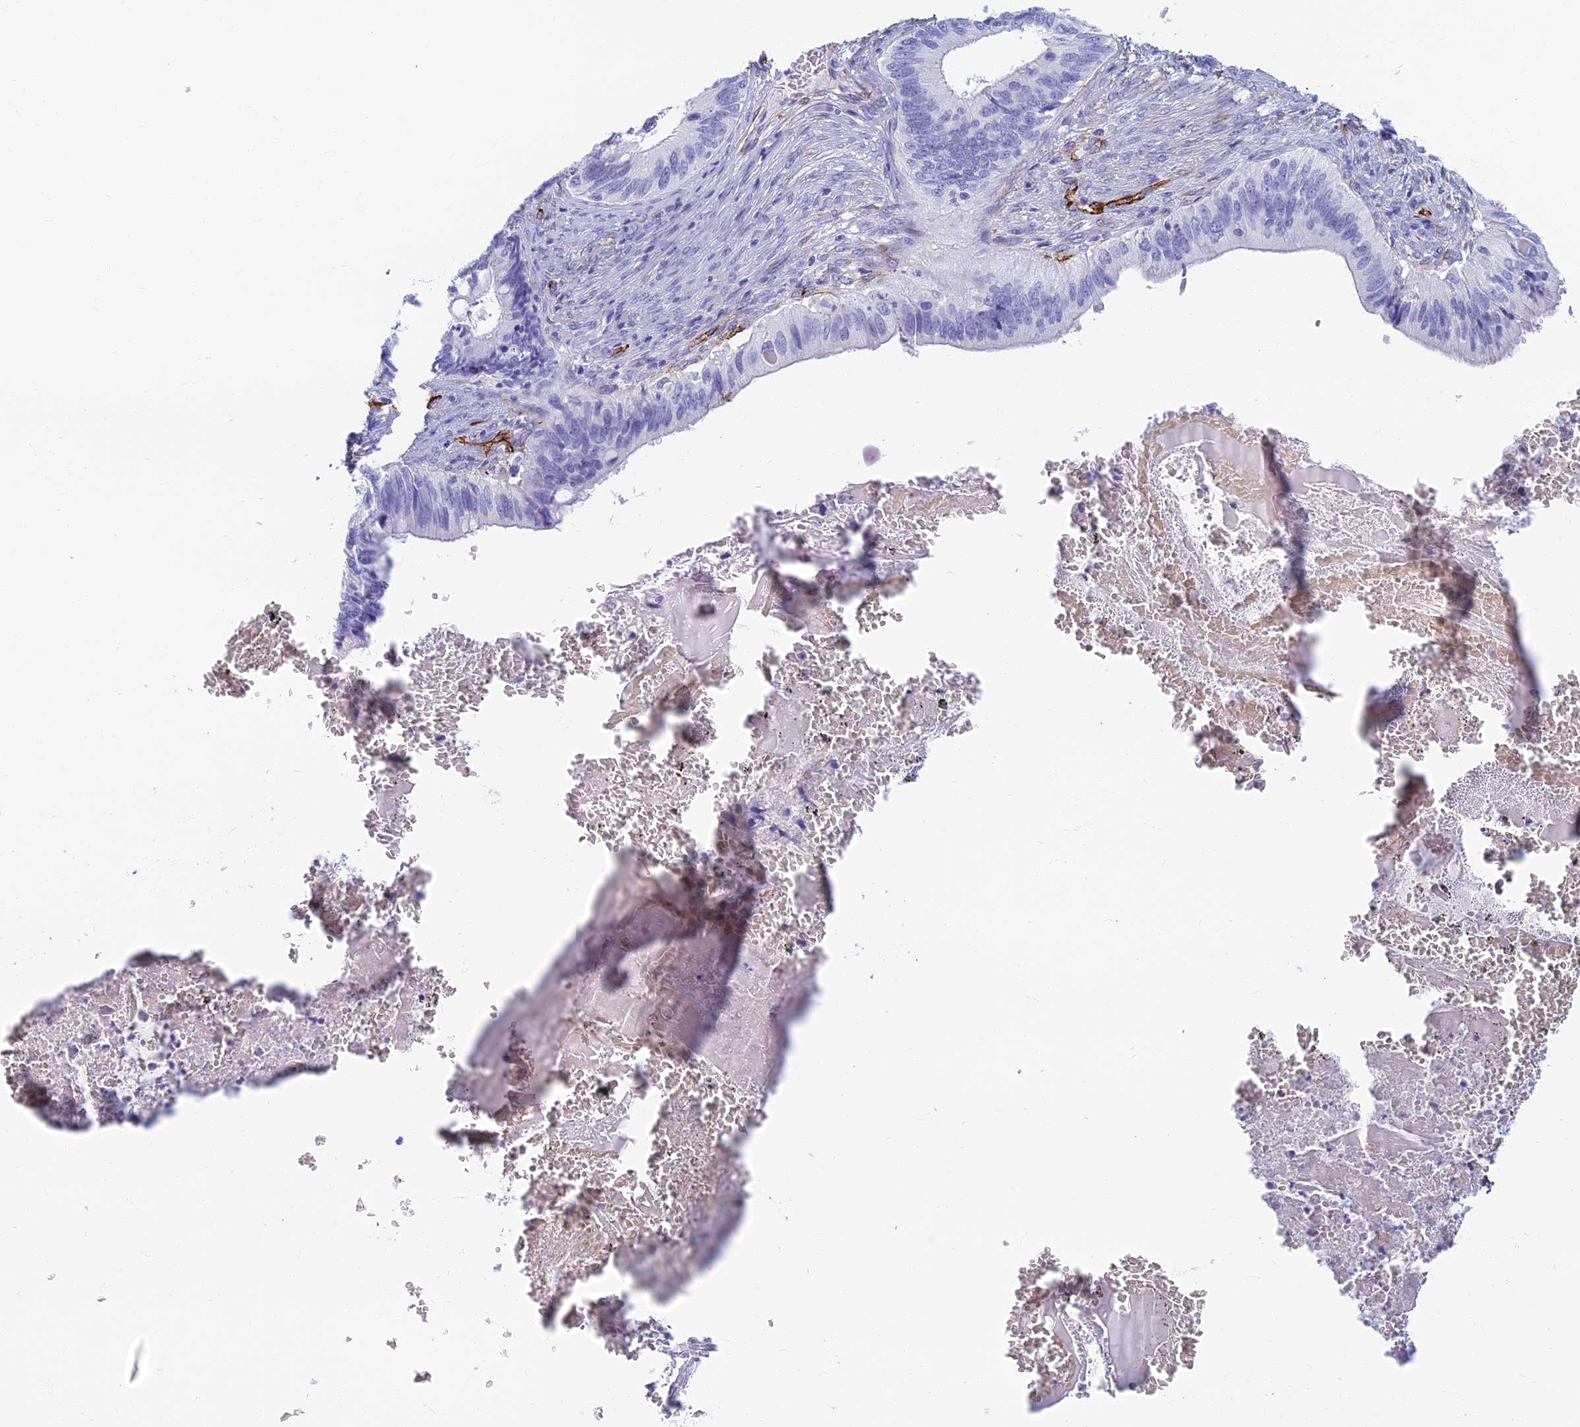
{"staining": {"intensity": "negative", "quantity": "none", "location": "none"}, "tissue": "cervical cancer", "cell_type": "Tumor cells", "image_type": "cancer", "snomed": [{"axis": "morphology", "description": "Adenocarcinoma, NOS"}, {"axis": "topography", "description": "Cervix"}], "caption": "Immunohistochemical staining of cervical cancer demonstrates no significant staining in tumor cells.", "gene": "ETFRF1", "patient": {"sex": "female", "age": 42}}